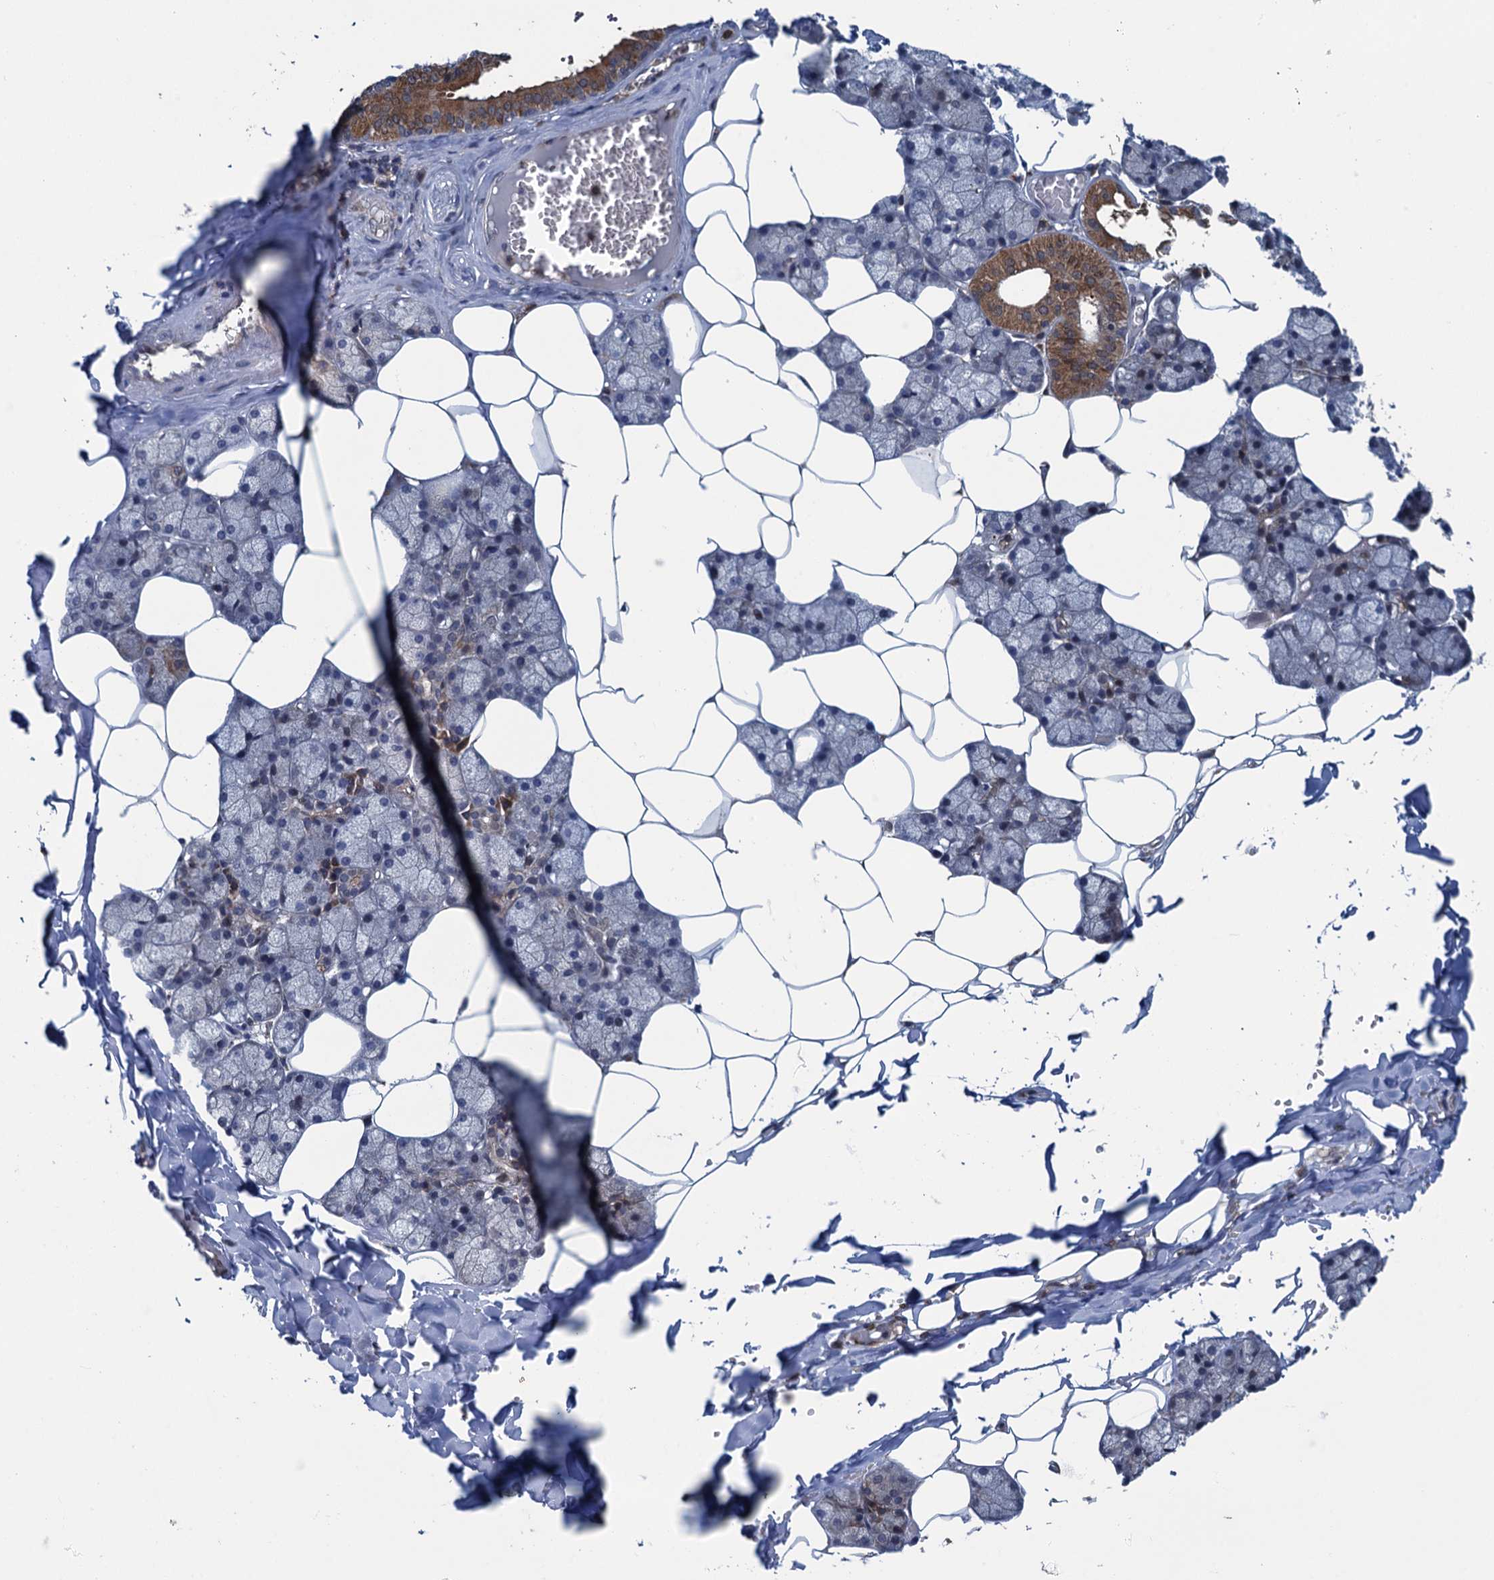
{"staining": {"intensity": "moderate", "quantity": "25%-75%", "location": "cytoplasmic/membranous,nuclear"}, "tissue": "salivary gland", "cell_type": "Glandular cells", "image_type": "normal", "snomed": [{"axis": "morphology", "description": "Normal tissue, NOS"}, {"axis": "topography", "description": "Salivary gland"}], "caption": "A medium amount of moderate cytoplasmic/membranous,nuclear positivity is seen in about 25%-75% of glandular cells in unremarkable salivary gland.", "gene": "CNTN5", "patient": {"sex": "male", "age": 62}}